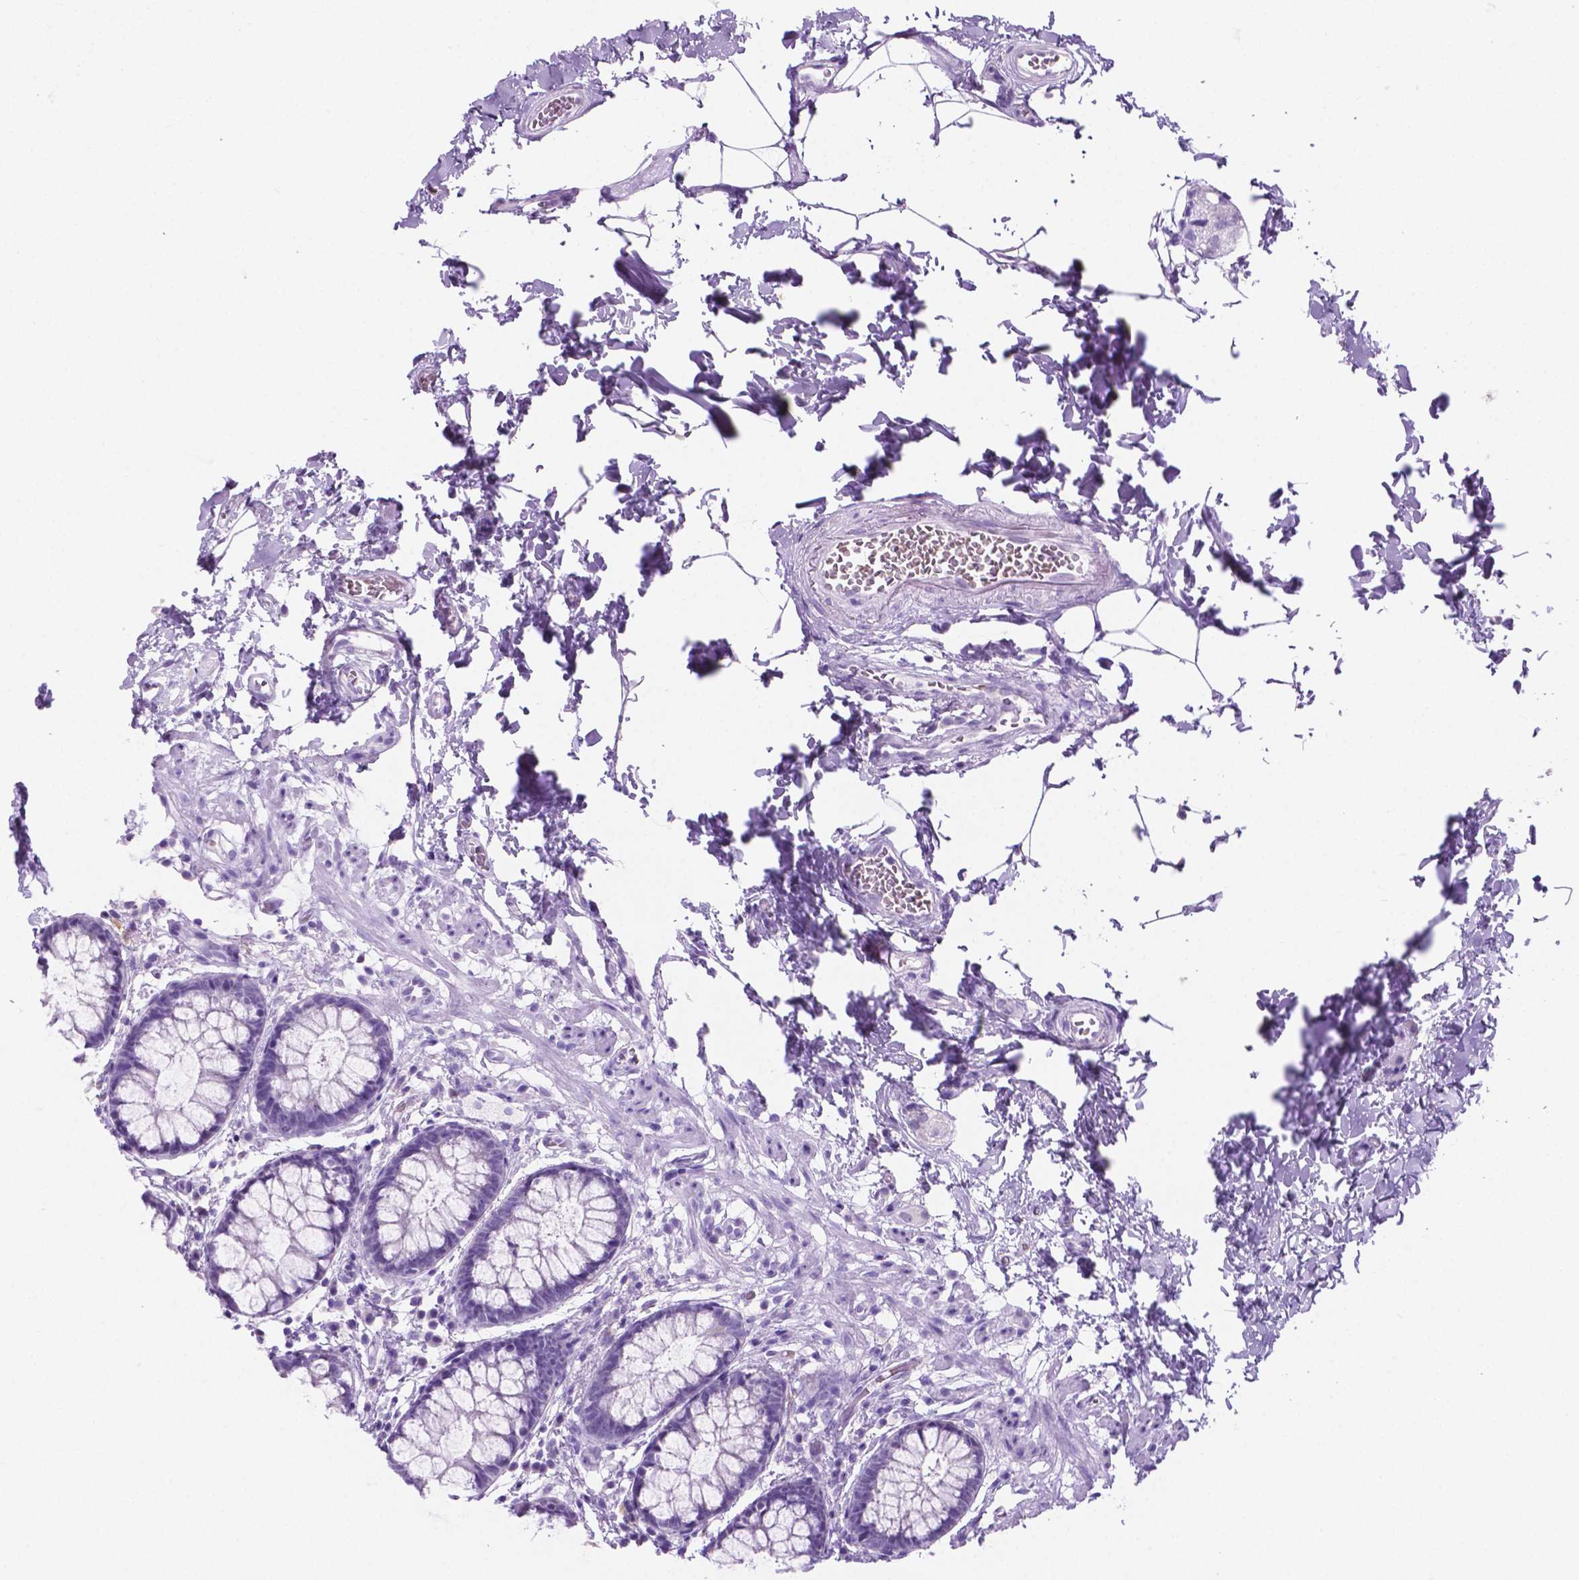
{"staining": {"intensity": "negative", "quantity": "none", "location": "none"}, "tissue": "rectum", "cell_type": "Glandular cells", "image_type": "normal", "snomed": [{"axis": "morphology", "description": "Normal tissue, NOS"}, {"axis": "topography", "description": "Rectum"}], "caption": "DAB (3,3'-diaminobenzidine) immunohistochemical staining of normal rectum reveals no significant staining in glandular cells.", "gene": "GRIN2B", "patient": {"sex": "female", "age": 62}}